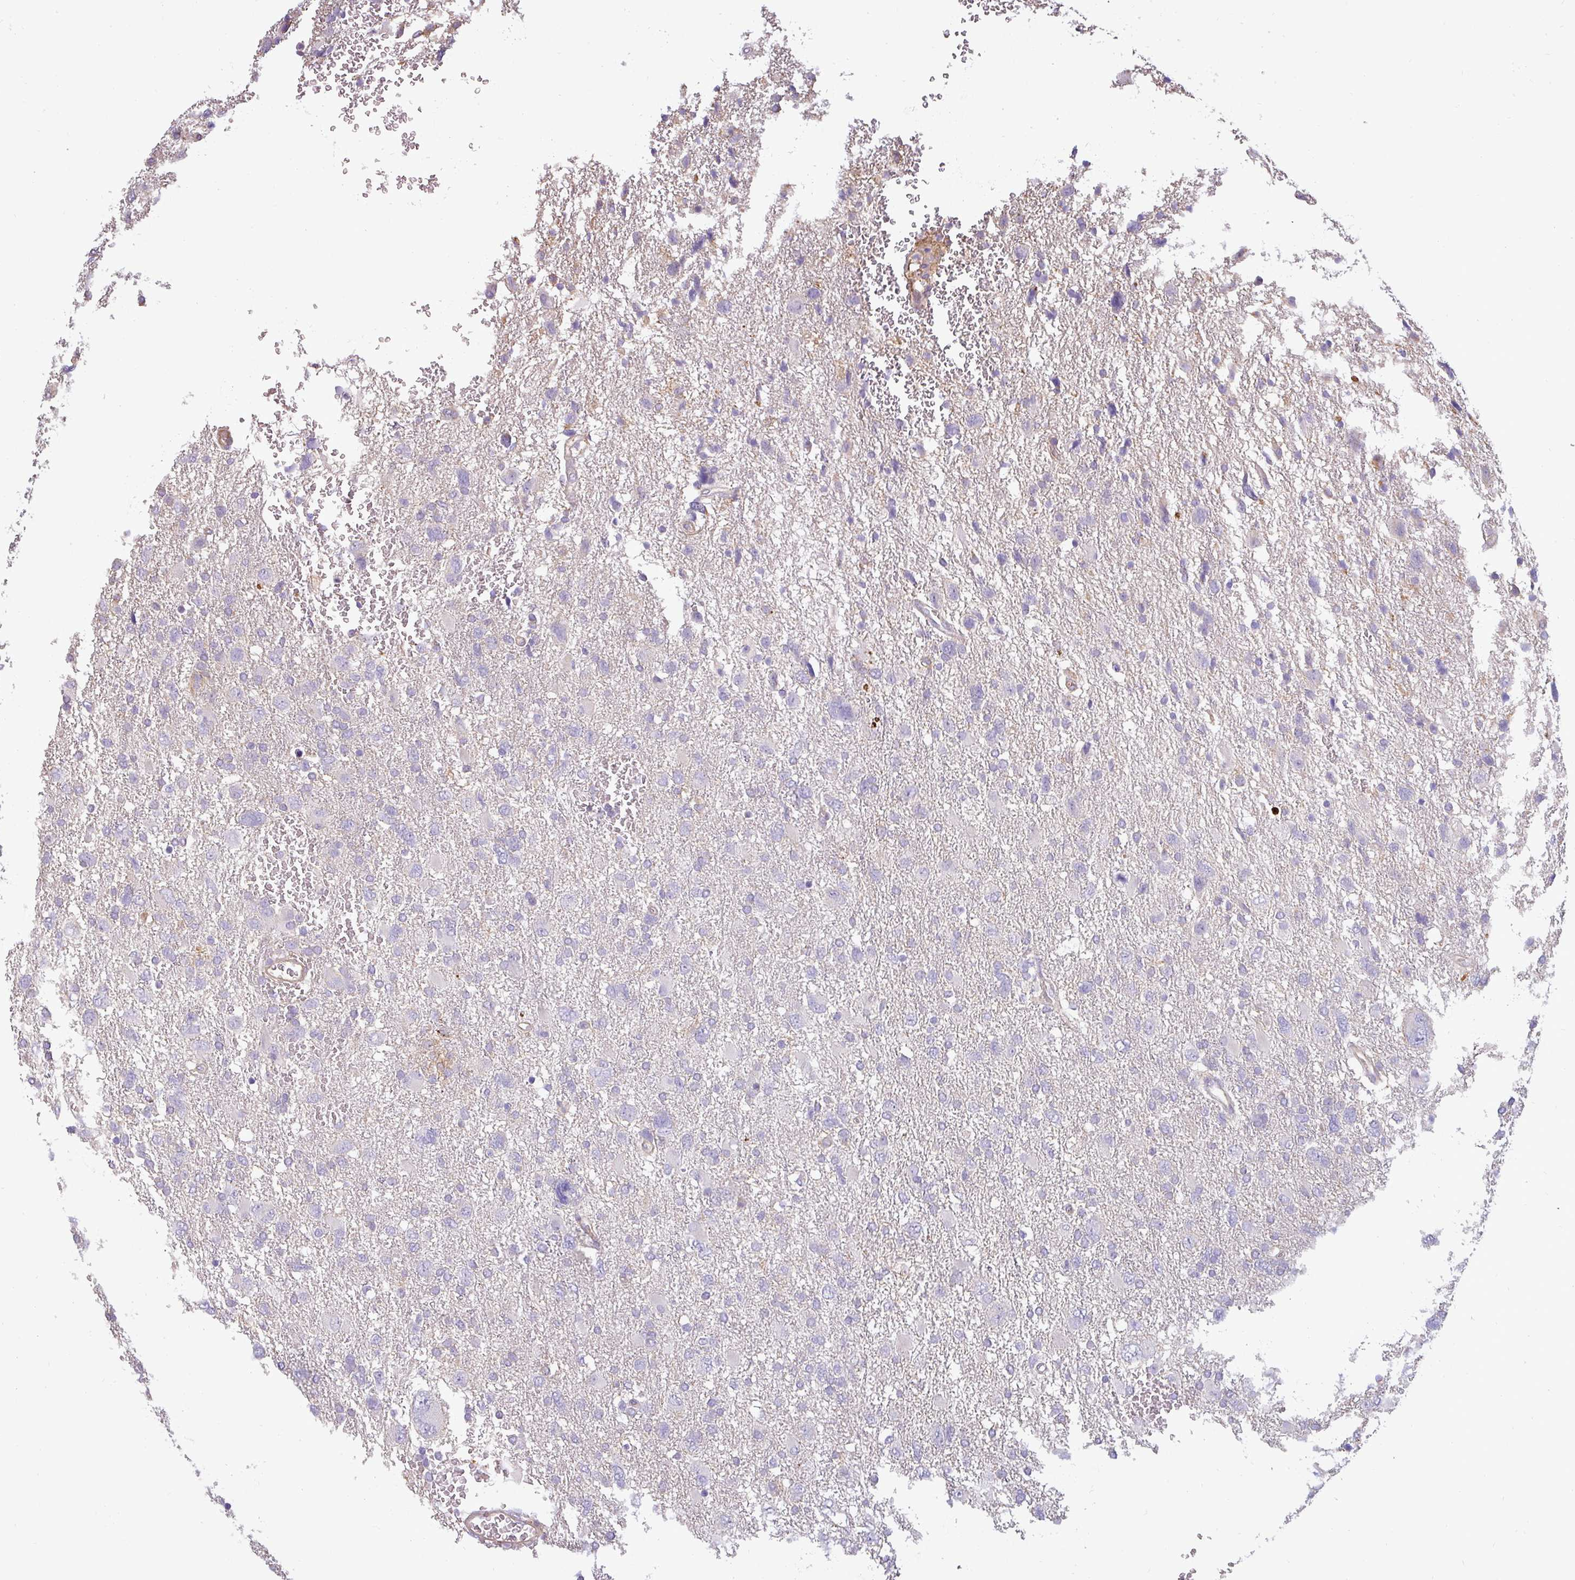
{"staining": {"intensity": "negative", "quantity": "none", "location": "none"}, "tissue": "glioma", "cell_type": "Tumor cells", "image_type": "cancer", "snomed": [{"axis": "morphology", "description": "Glioma, malignant, High grade"}, {"axis": "topography", "description": "Brain"}], "caption": "Immunohistochemistry (IHC) photomicrograph of malignant glioma (high-grade) stained for a protein (brown), which exhibits no positivity in tumor cells. (Stains: DAB (3,3'-diaminobenzidine) IHC with hematoxylin counter stain, Microscopy: brightfield microscopy at high magnification).", "gene": "ZNF835", "patient": {"sex": "male", "age": 61}}